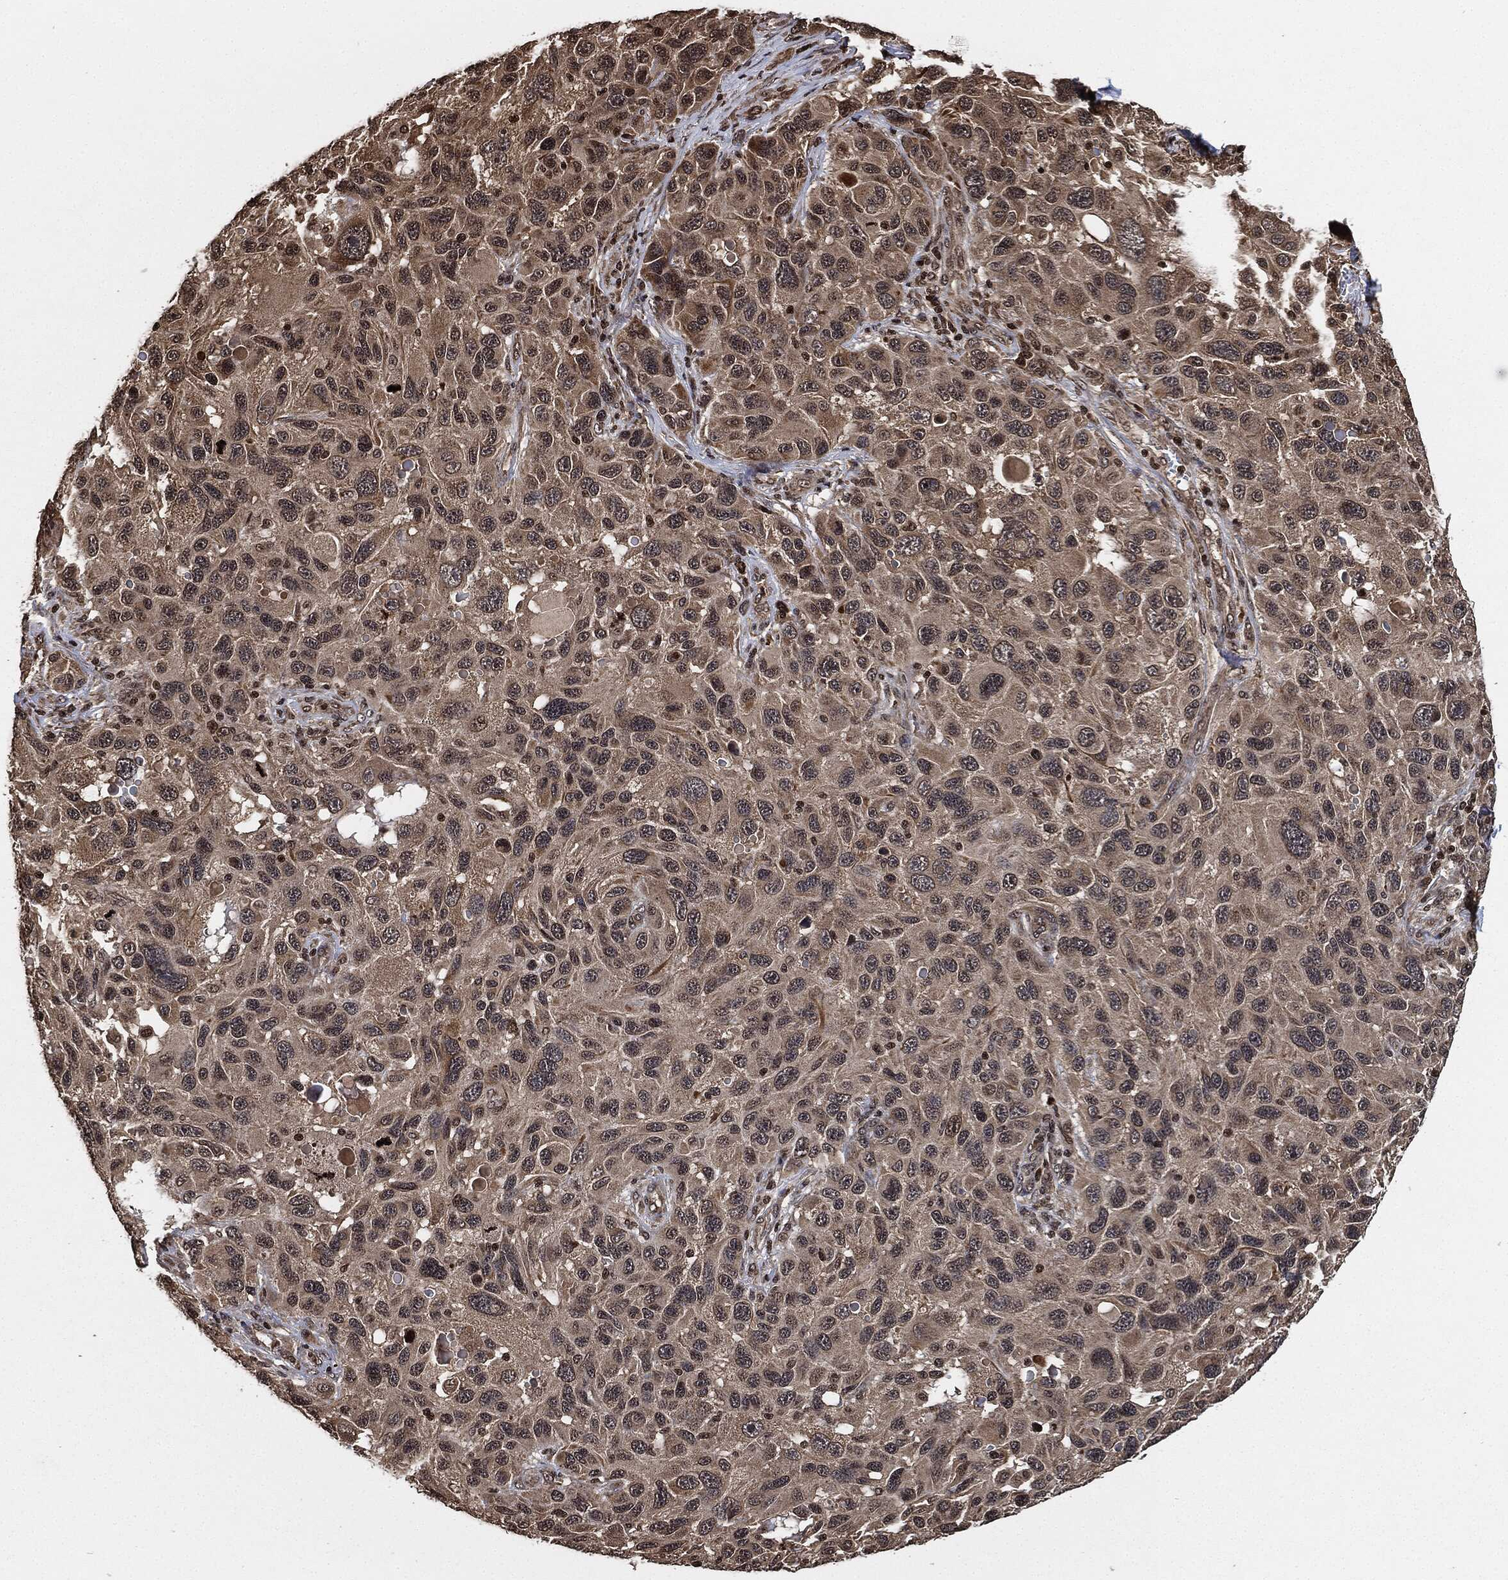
{"staining": {"intensity": "weak", "quantity": "<25%", "location": "cytoplasmic/membranous"}, "tissue": "melanoma", "cell_type": "Tumor cells", "image_type": "cancer", "snomed": [{"axis": "morphology", "description": "Malignant melanoma, NOS"}, {"axis": "topography", "description": "Skin"}], "caption": "High magnification brightfield microscopy of melanoma stained with DAB (brown) and counterstained with hematoxylin (blue): tumor cells show no significant expression.", "gene": "PDK1", "patient": {"sex": "male", "age": 53}}